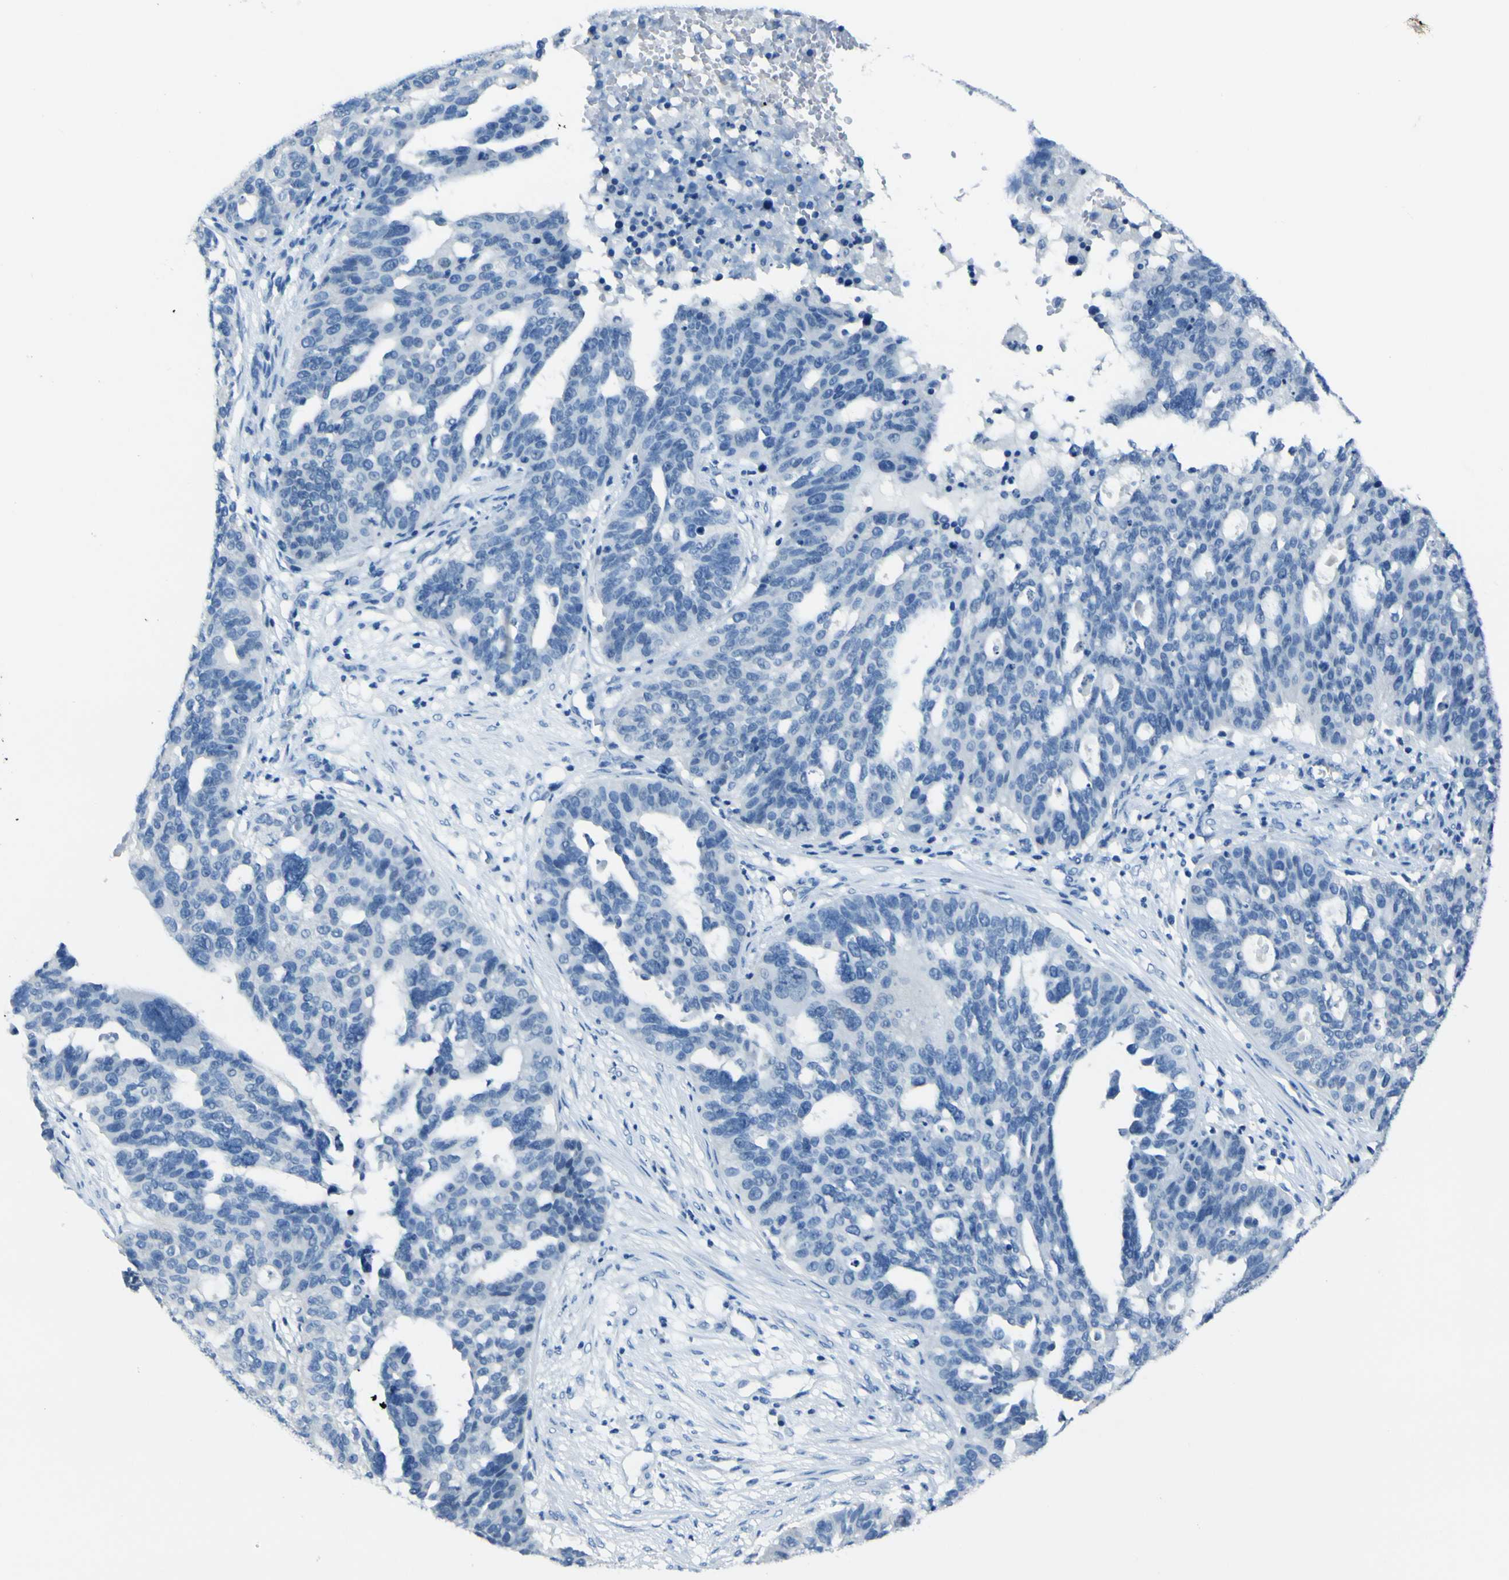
{"staining": {"intensity": "negative", "quantity": "none", "location": "none"}, "tissue": "ovarian cancer", "cell_type": "Tumor cells", "image_type": "cancer", "snomed": [{"axis": "morphology", "description": "Cystadenocarcinoma, serous, NOS"}, {"axis": "topography", "description": "Ovary"}], "caption": "DAB immunohistochemical staining of ovarian serous cystadenocarcinoma demonstrates no significant expression in tumor cells.", "gene": "PHKG1", "patient": {"sex": "female", "age": 59}}